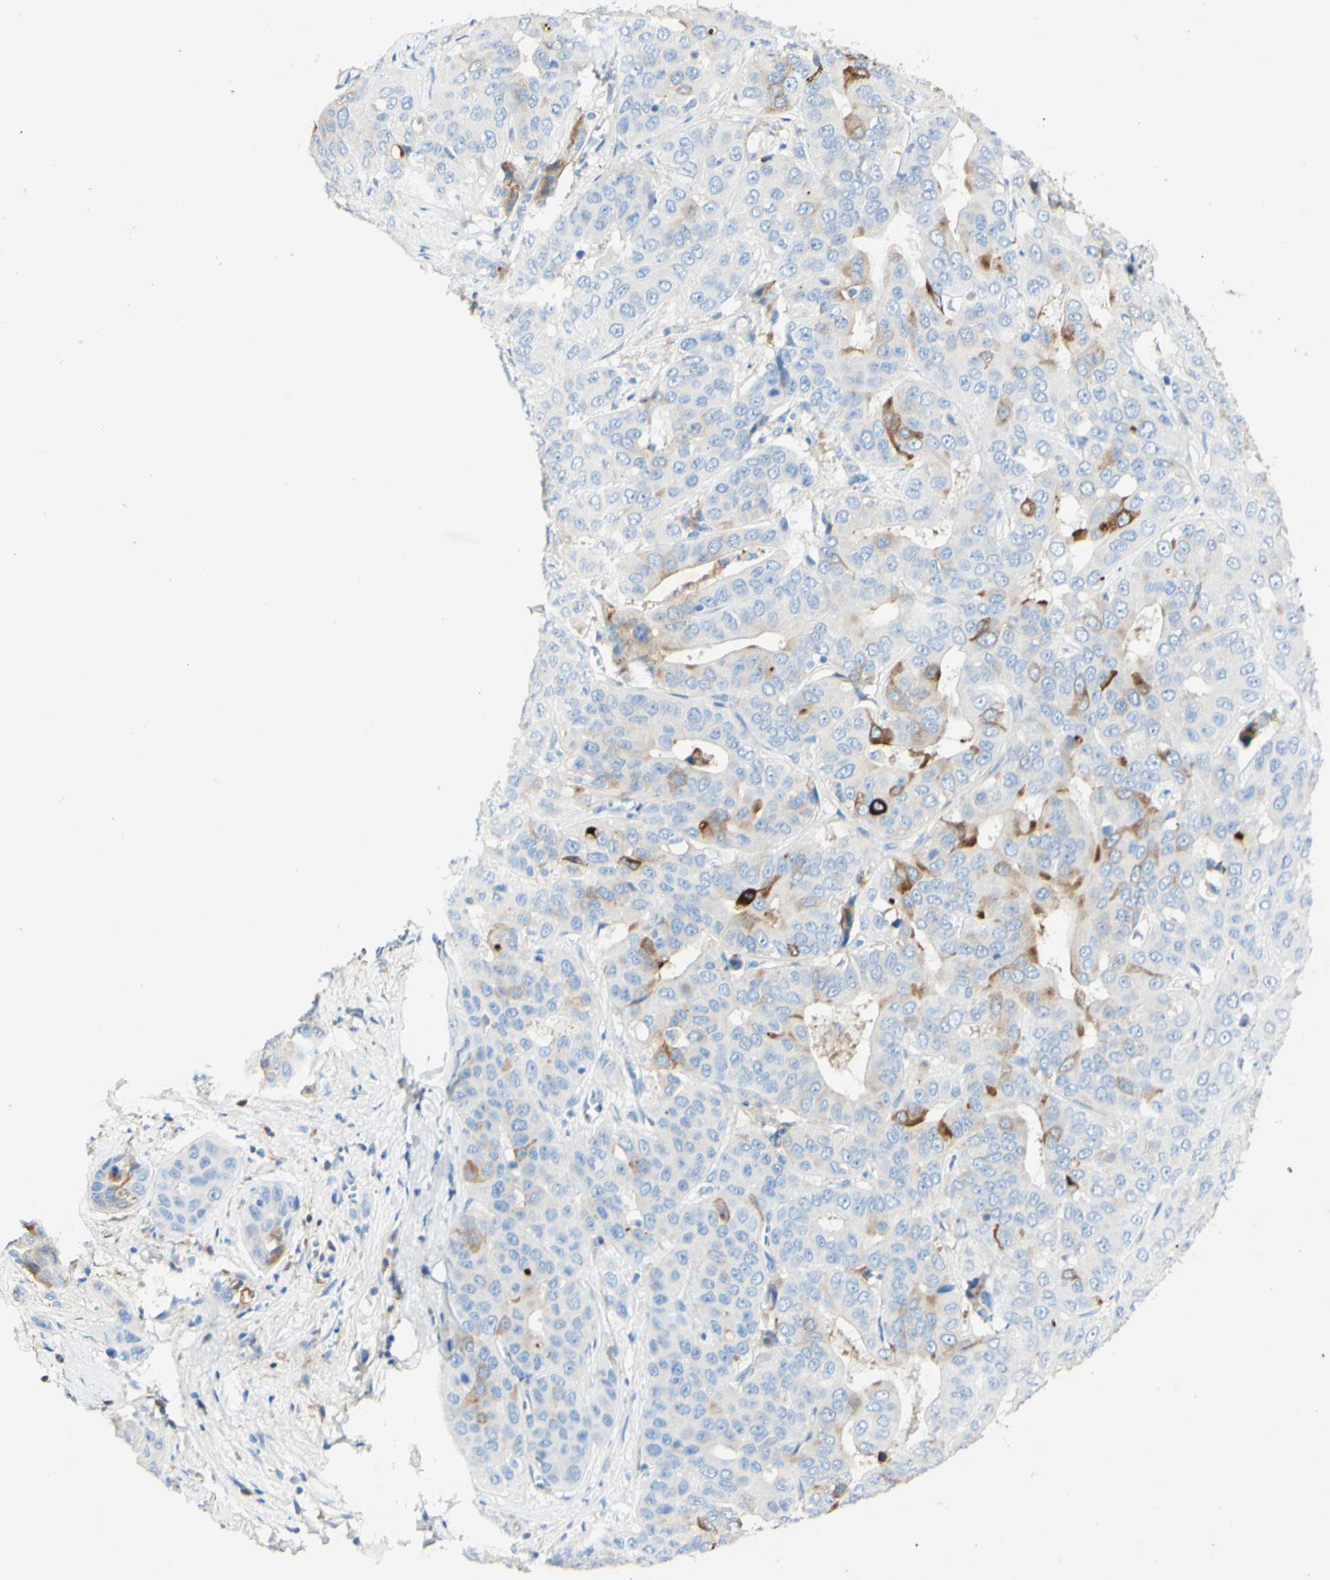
{"staining": {"intensity": "moderate", "quantity": "<25%", "location": "cytoplasmic/membranous"}, "tissue": "liver cancer", "cell_type": "Tumor cells", "image_type": "cancer", "snomed": [{"axis": "morphology", "description": "Cholangiocarcinoma"}, {"axis": "topography", "description": "Liver"}], "caption": "Liver cancer (cholangiocarcinoma) was stained to show a protein in brown. There is low levels of moderate cytoplasmic/membranous positivity in approximately <25% of tumor cells.", "gene": "PIGR", "patient": {"sex": "female", "age": 52}}